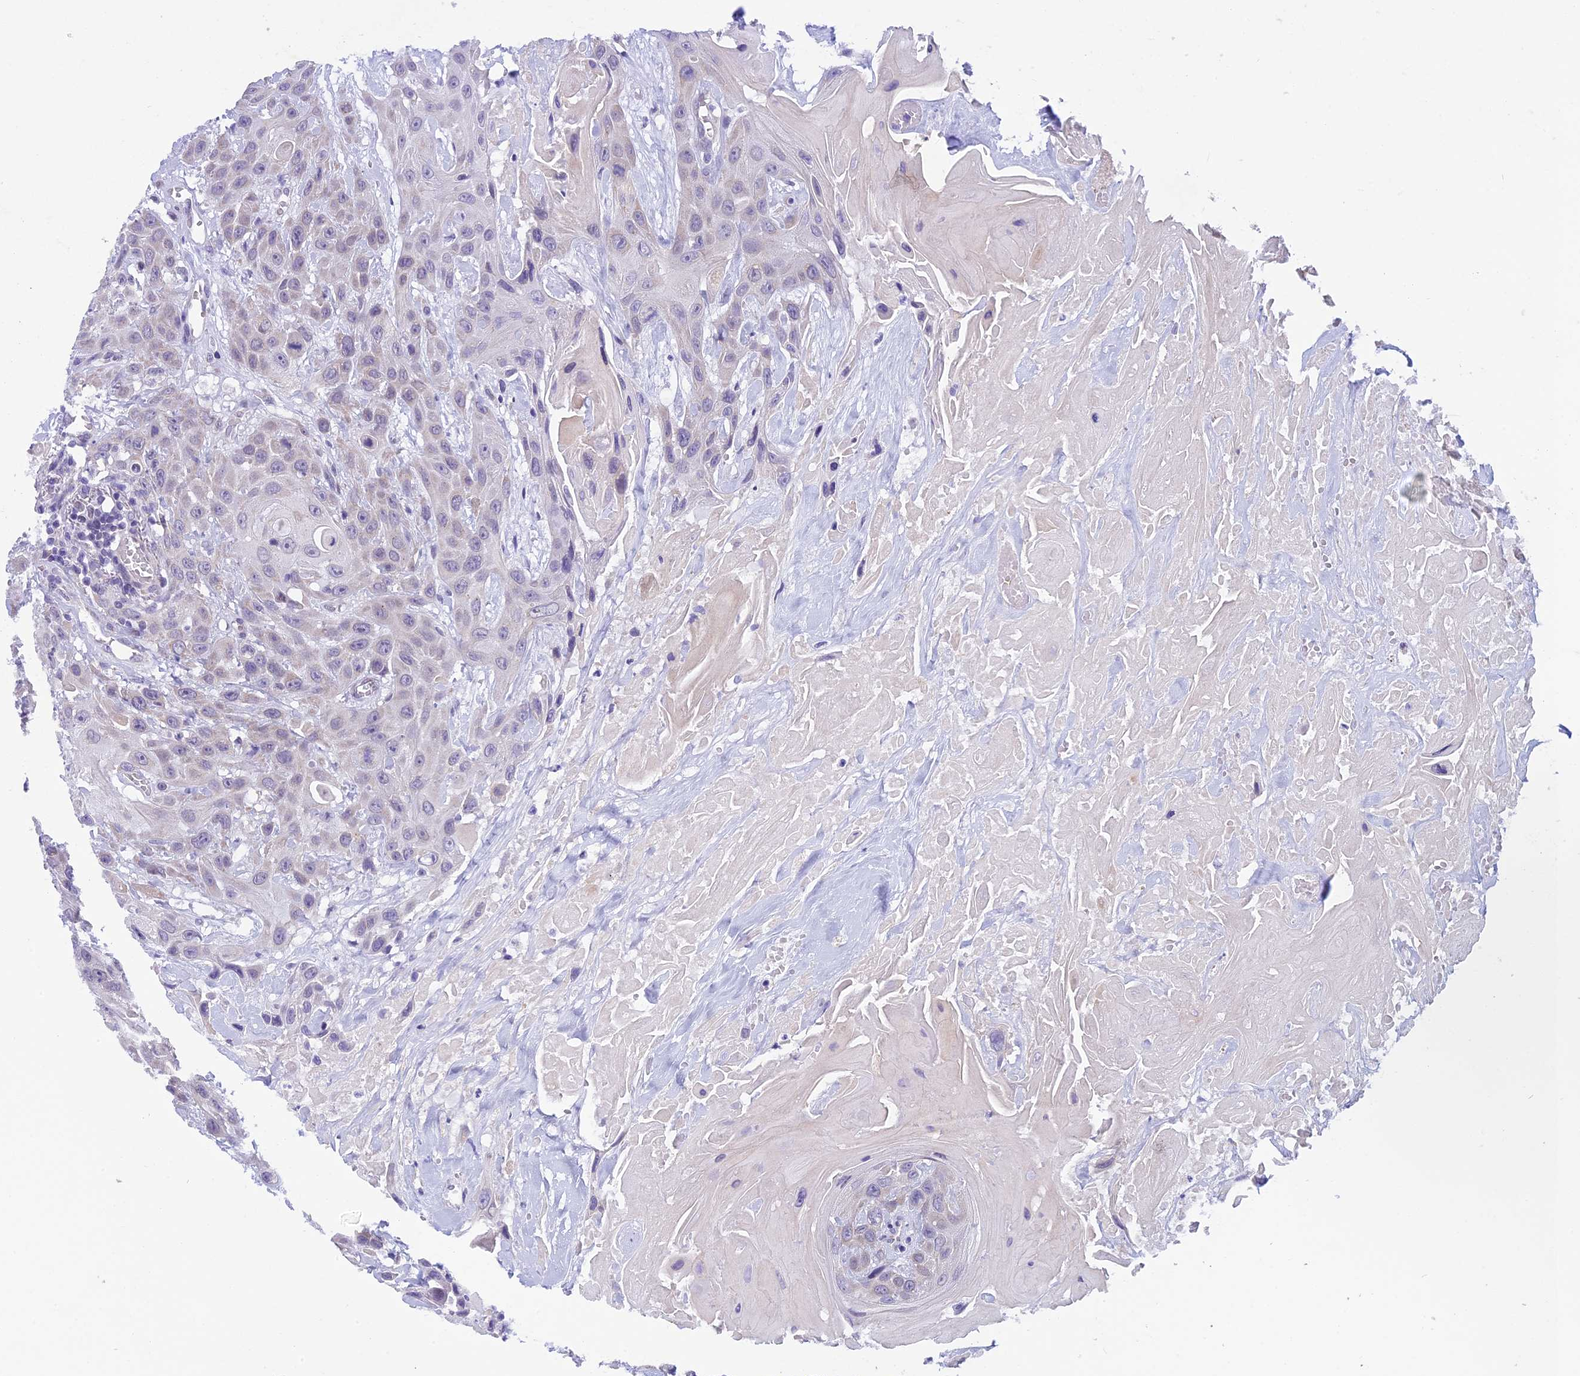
{"staining": {"intensity": "negative", "quantity": "none", "location": "none"}, "tissue": "head and neck cancer", "cell_type": "Tumor cells", "image_type": "cancer", "snomed": [{"axis": "morphology", "description": "Squamous cell carcinoma, NOS"}, {"axis": "topography", "description": "Head-Neck"}], "caption": "Tumor cells are negative for brown protein staining in squamous cell carcinoma (head and neck).", "gene": "ZNF317", "patient": {"sex": "male", "age": 81}}